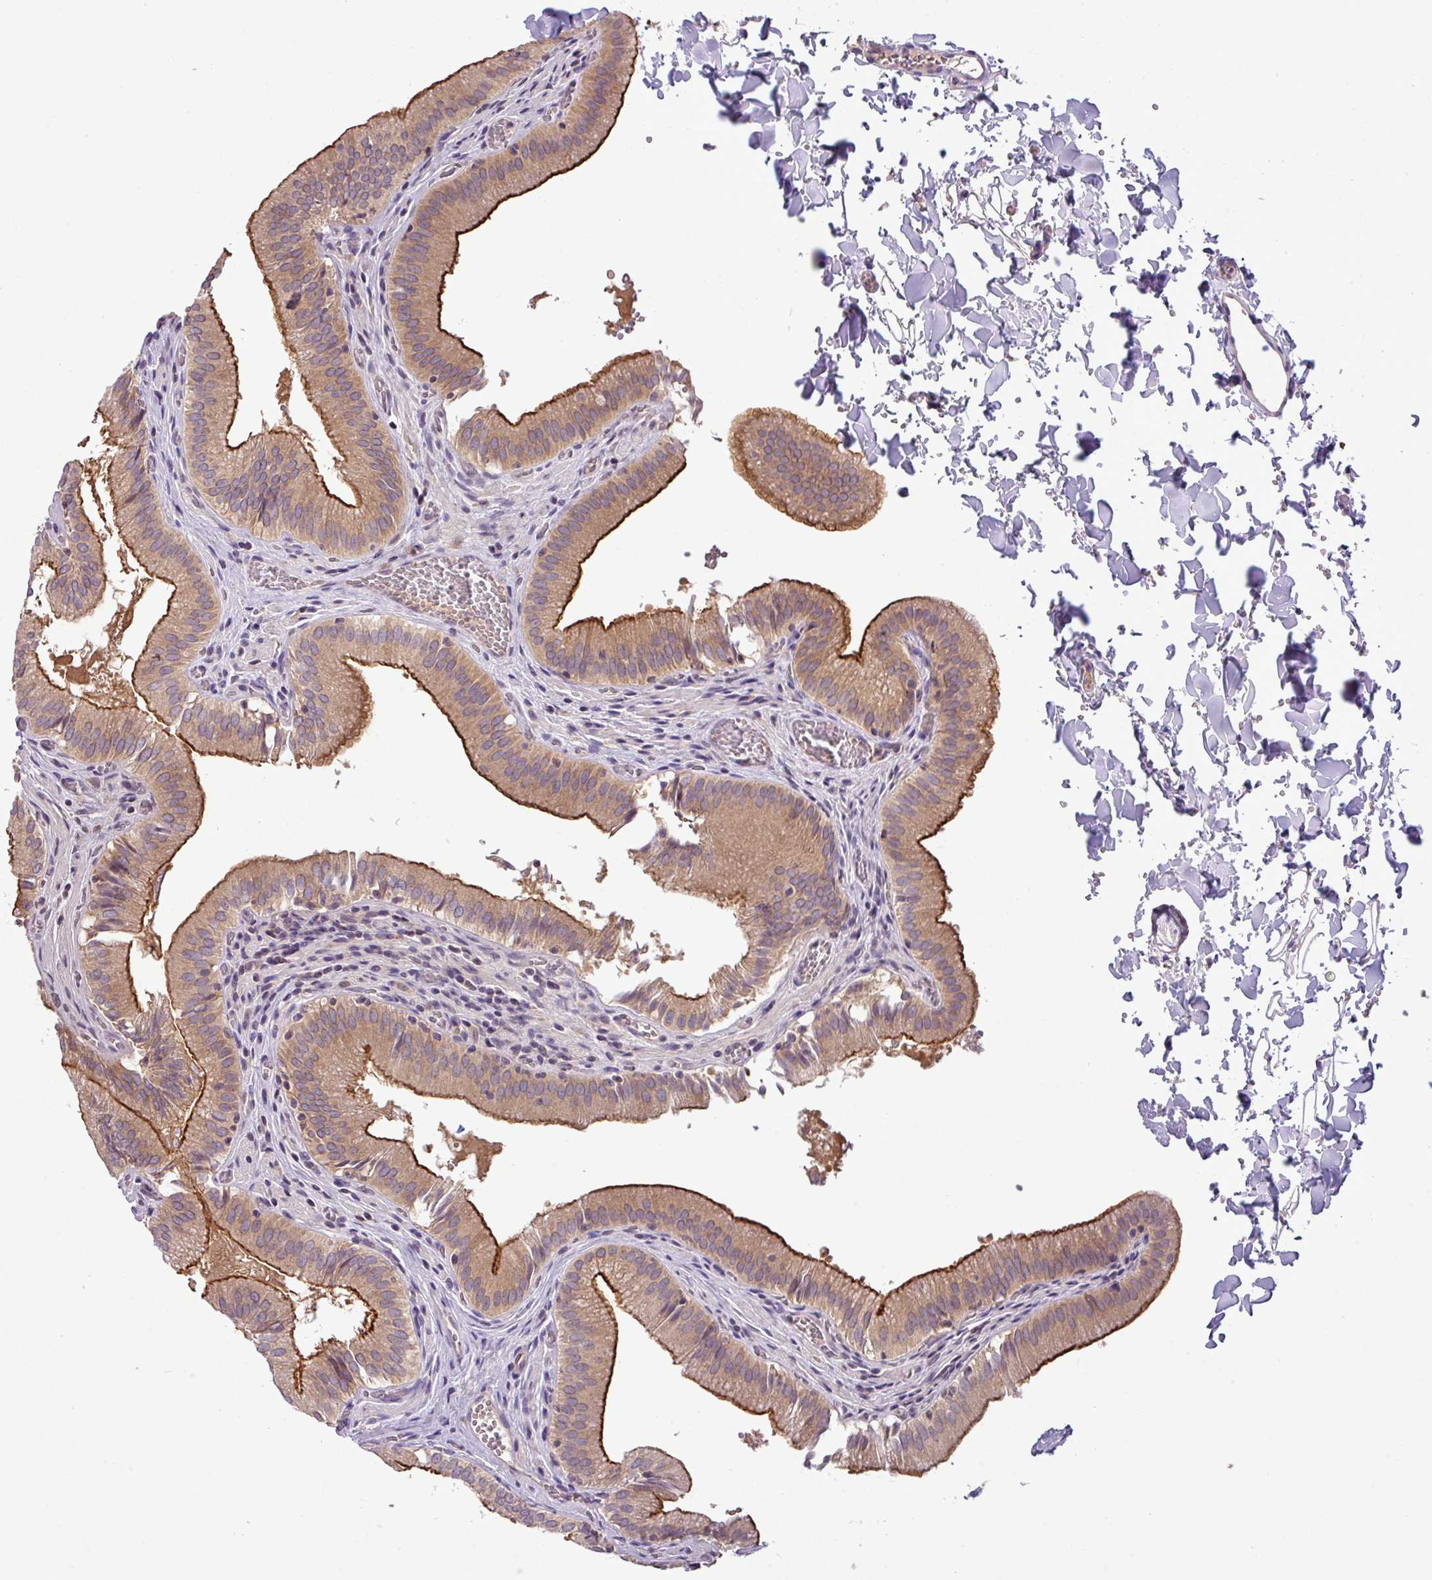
{"staining": {"intensity": "strong", "quantity": ">75%", "location": "cytoplasmic/membranous"}, "tissue": "gallbladder", "cell_type": "Glandular cells", "image_type": "normal", "snomed": [{"axis": "morphology", "description": "Normal tissue, NOS"}, {"axis": "topography", "description": "Gallbladder"}, {"axis": "topography", "description": "Peripheral nerve tissue"}], "caption": "Immunohistochemistry (IHC) histopathology image of normal gallbladder stained for a protein (brown), which shows high levels of strong cytoplasmic/membranous staining in approximately >75% of glandular cells.", "gene": "TMEM62", "patient": {"sex": "male", "age": 17}}